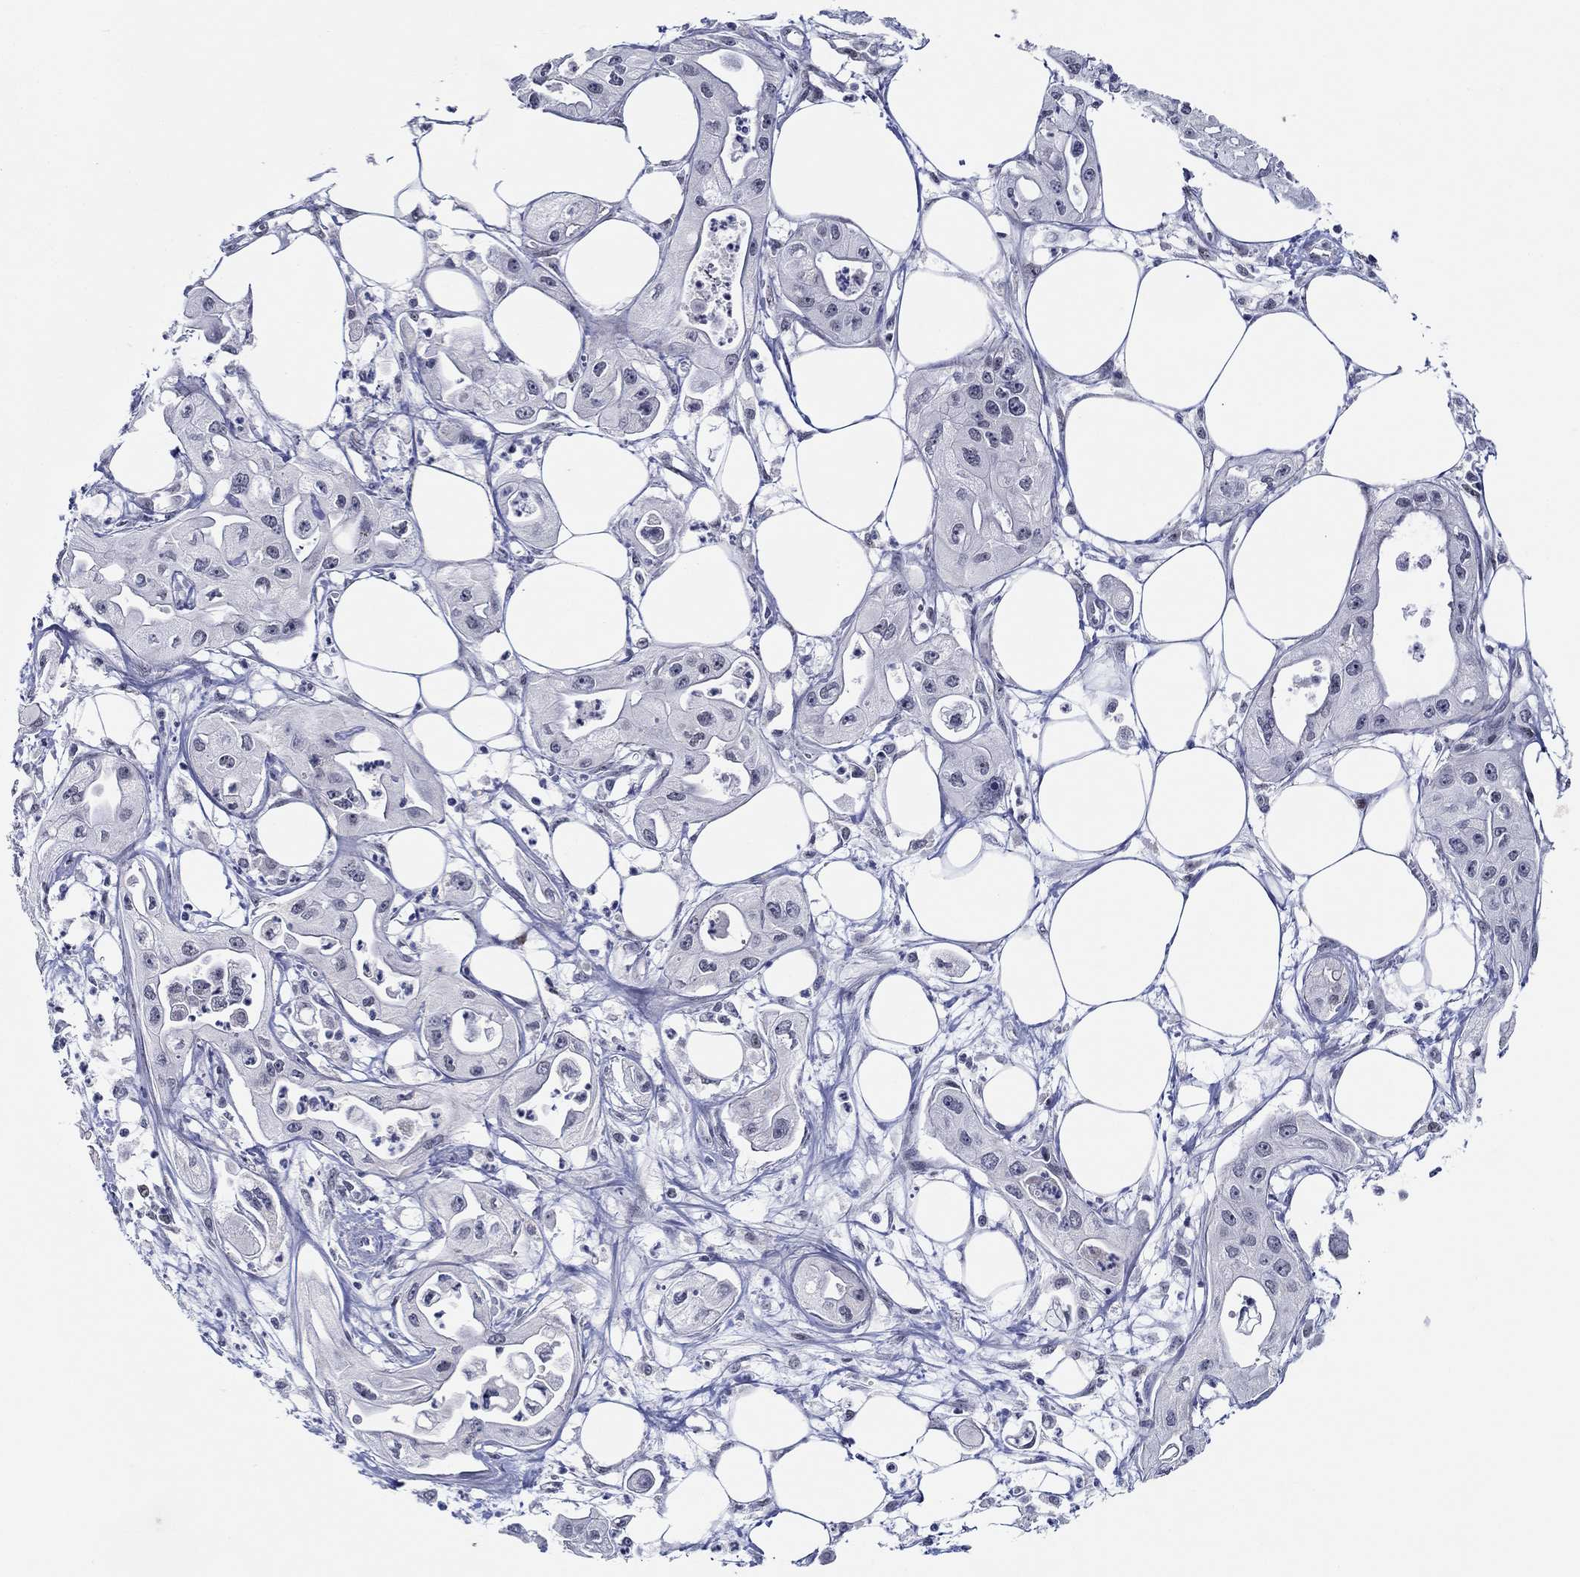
{"staining": {"intensity": "negative", "quantity": "none", "location": "none"}, "tissue": "pancreatic cancer", "cell_type": "Tumor cells", "image_type": "cancer", "snomed": [{"axis": "morphology", "description": "Adenocarcinoma, NOS"}, {"axis": "topography", "description": "Pancreas"}], "caption": "Pancreatic cancer was stained to show a protein in brown. There is no significant staining in tumor cells.", "gene": "SLC34A1", "patient": {"sex": "male", "age": 70}}